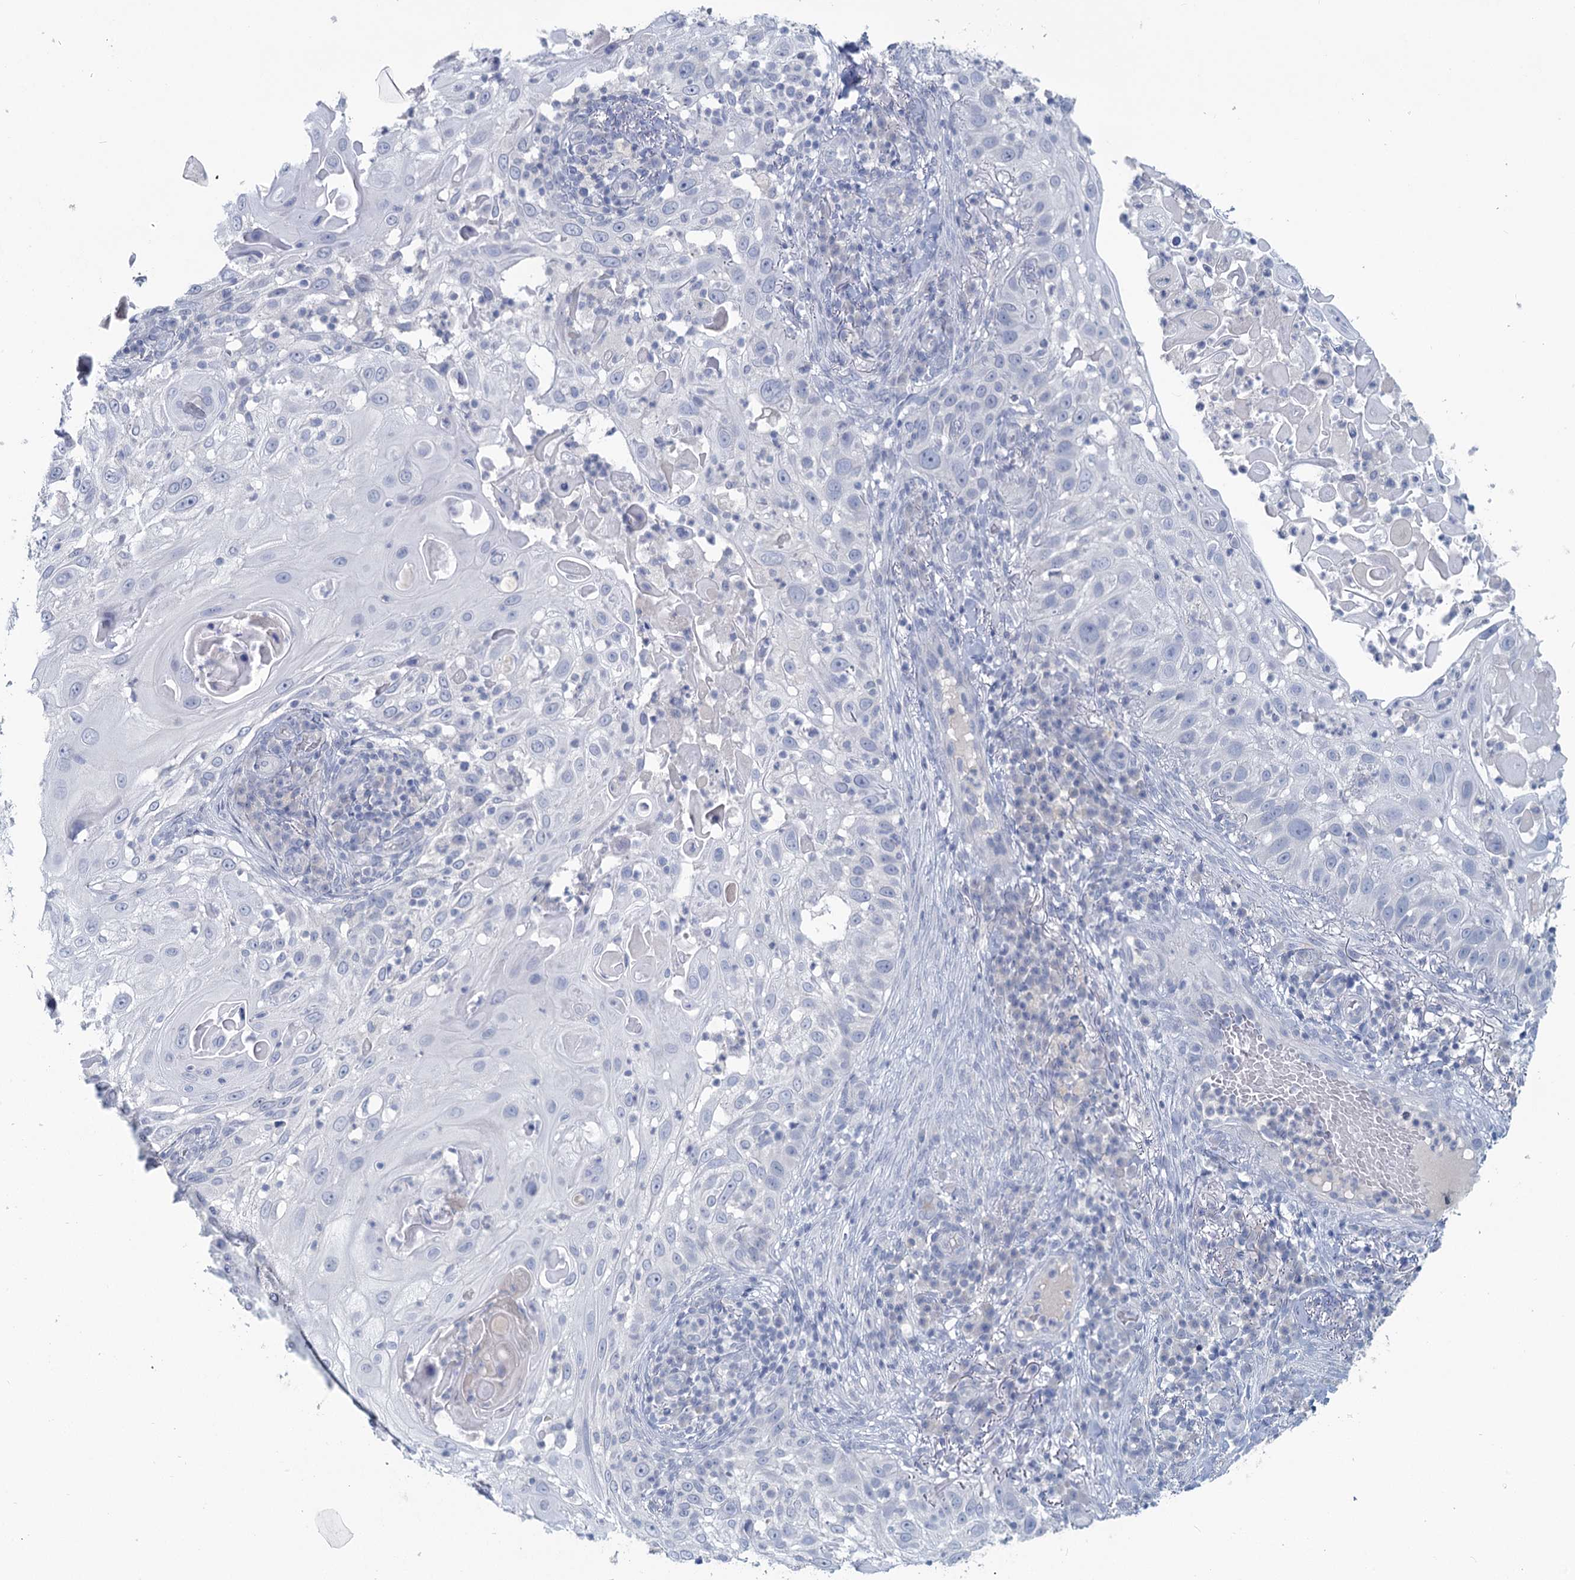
{"staining": {"intensity": "negative", "quantity": "none", "location": "none"}, "tissue": "skin cancer", "cell_type": "Tumor cells", "image_type": "cancer", "snomed": [{"axis": "morphology", "description": "Squamous cell carcinoma, NOS"}, {"axis": "topography", "description": "Skin"}], "caption": "This is an IHC micrograph of human skin cancer (squamous cell carcinoma). There is no positivity in tumor cells.", "gene": "CHGA", "patient": {"sex": "female", "age": 44}}